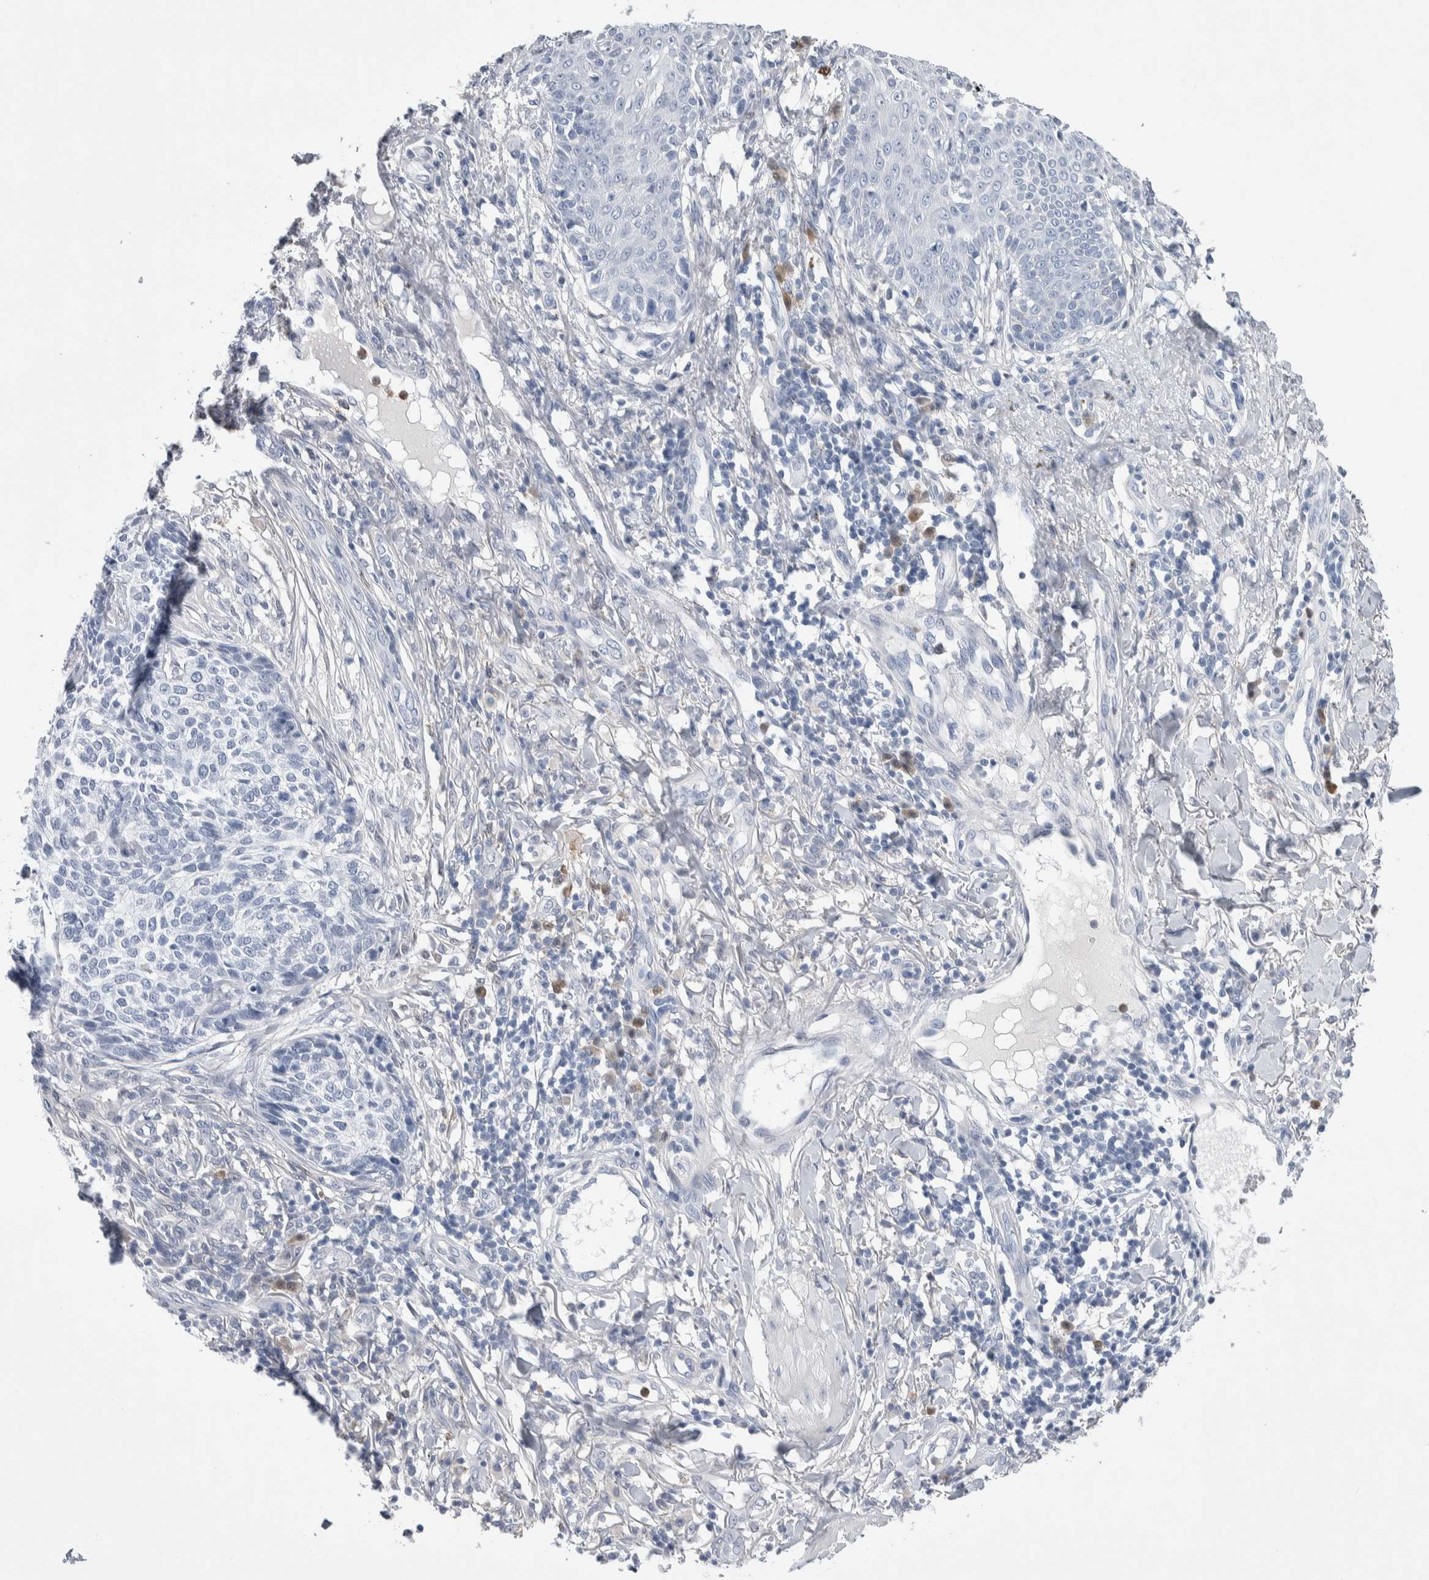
{"staining": {"intensity": "negative", "quantity": "none", "location": "none"}, "tissue": "skin cancer", "cell_type": "Tumor cells", "image_type": "cancer", "snomed": [{"axis": "morphology", "description": "Basal cell carcinoma"}, {"axis": "topography", "description": "Skin"}], "caption": "IHC micrograph of basal cell carcinoma (skin) stained for a protein (brown), which reveals no positivity in tumor cells.", "gene": "LURAP1L", "patient": {"sex": "female", "age": 64}}